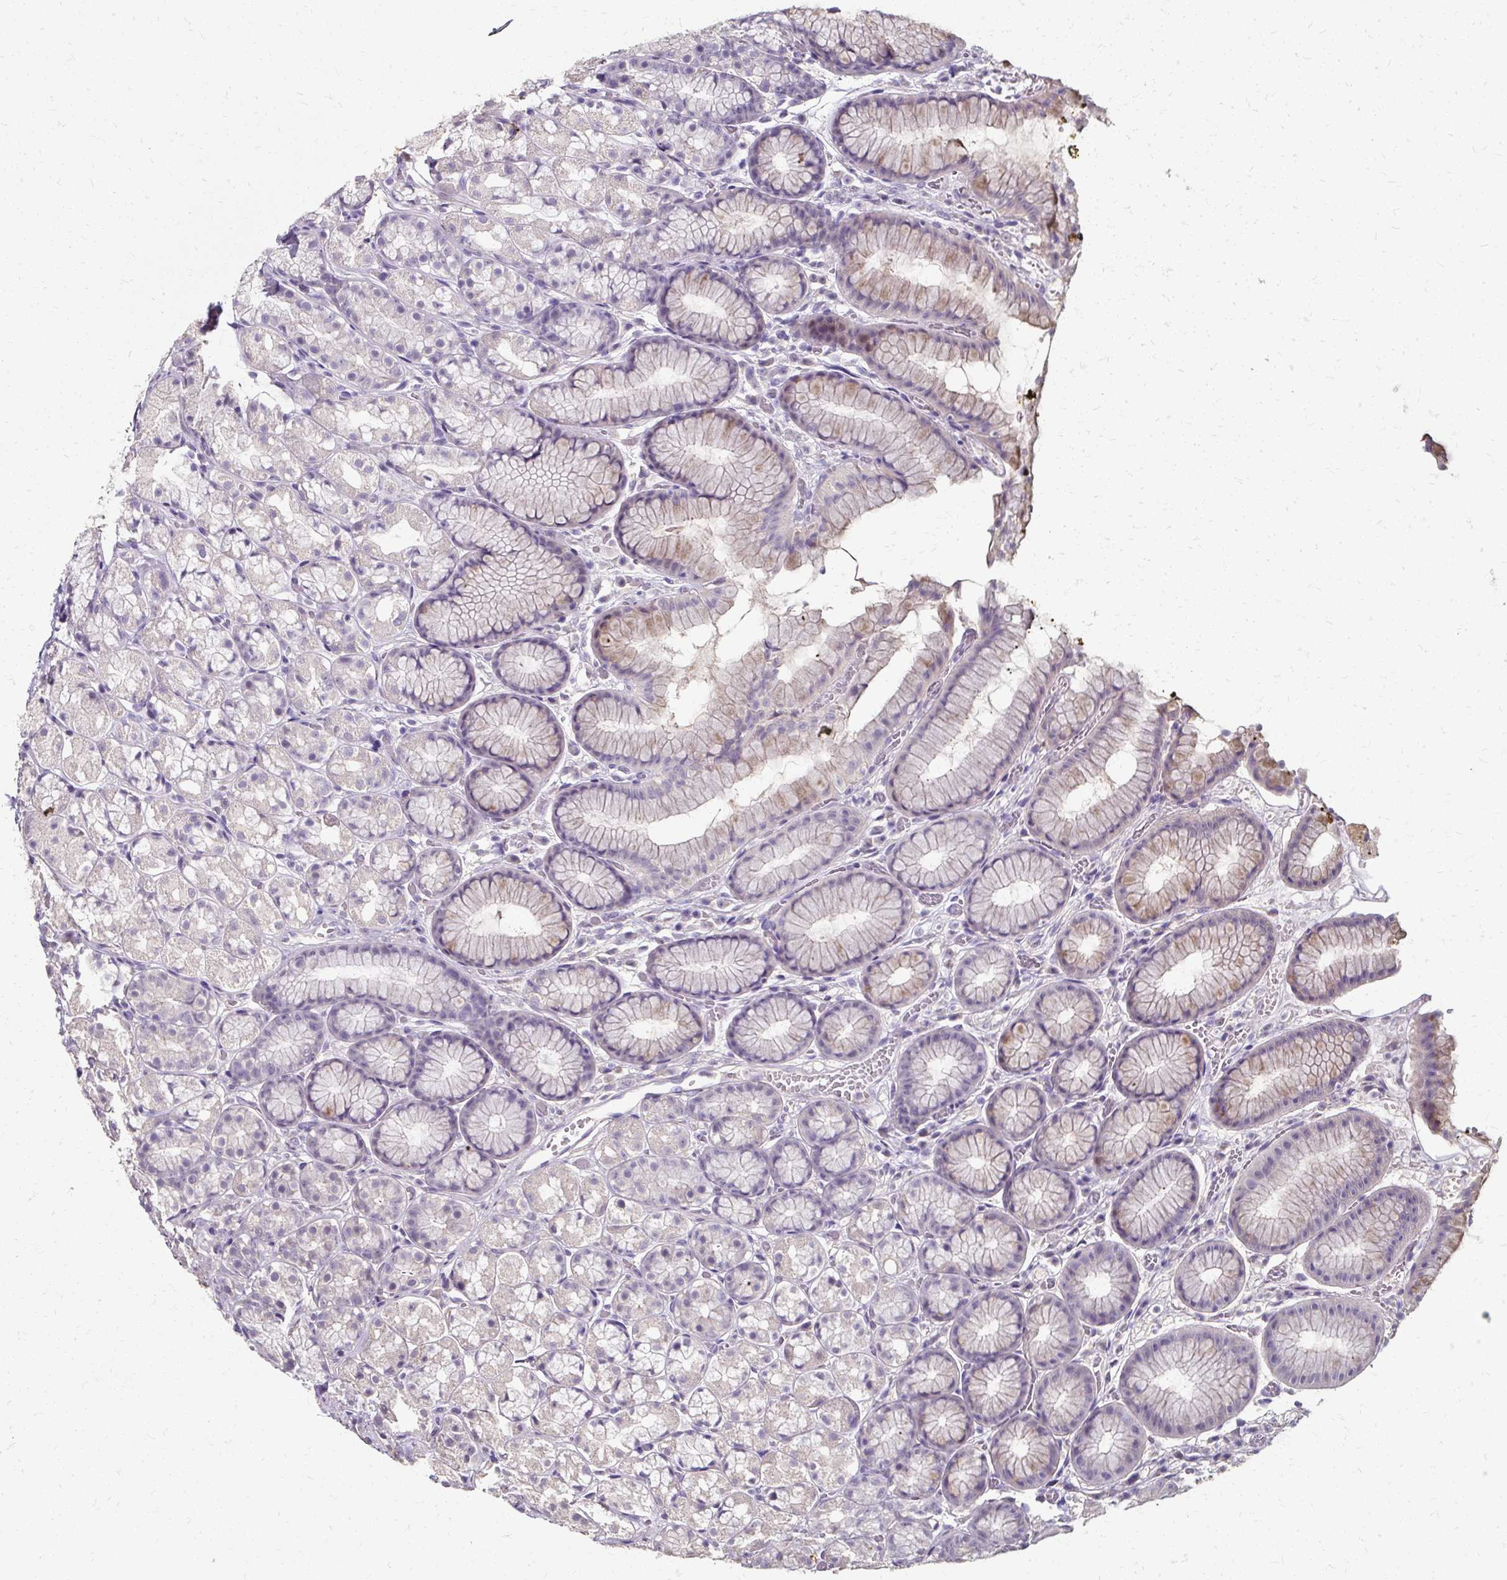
{"staining": {"intensity": "weak", "quantity": "<25%", "location": "cytoplasmic/membranous"}, "tissue": "stomach", "cell_type": "Glandular cells", "image_type": "normal", "snomed": [{"axis": "morphology", "description": "Normal tissue, NOS"}, {"axis": "topography", "description": "Smooth muscle"}, {"axis": "topography", "description": "Stomach"}], "caption": "Glandular cells are negative for protein expression in normal human stomach. (DAB (3,3'-diaminobenzidine) immunohistochemistry, high magnification).", "gene": "KLHL24", "patient": {"sex": "male", "age": 70}}